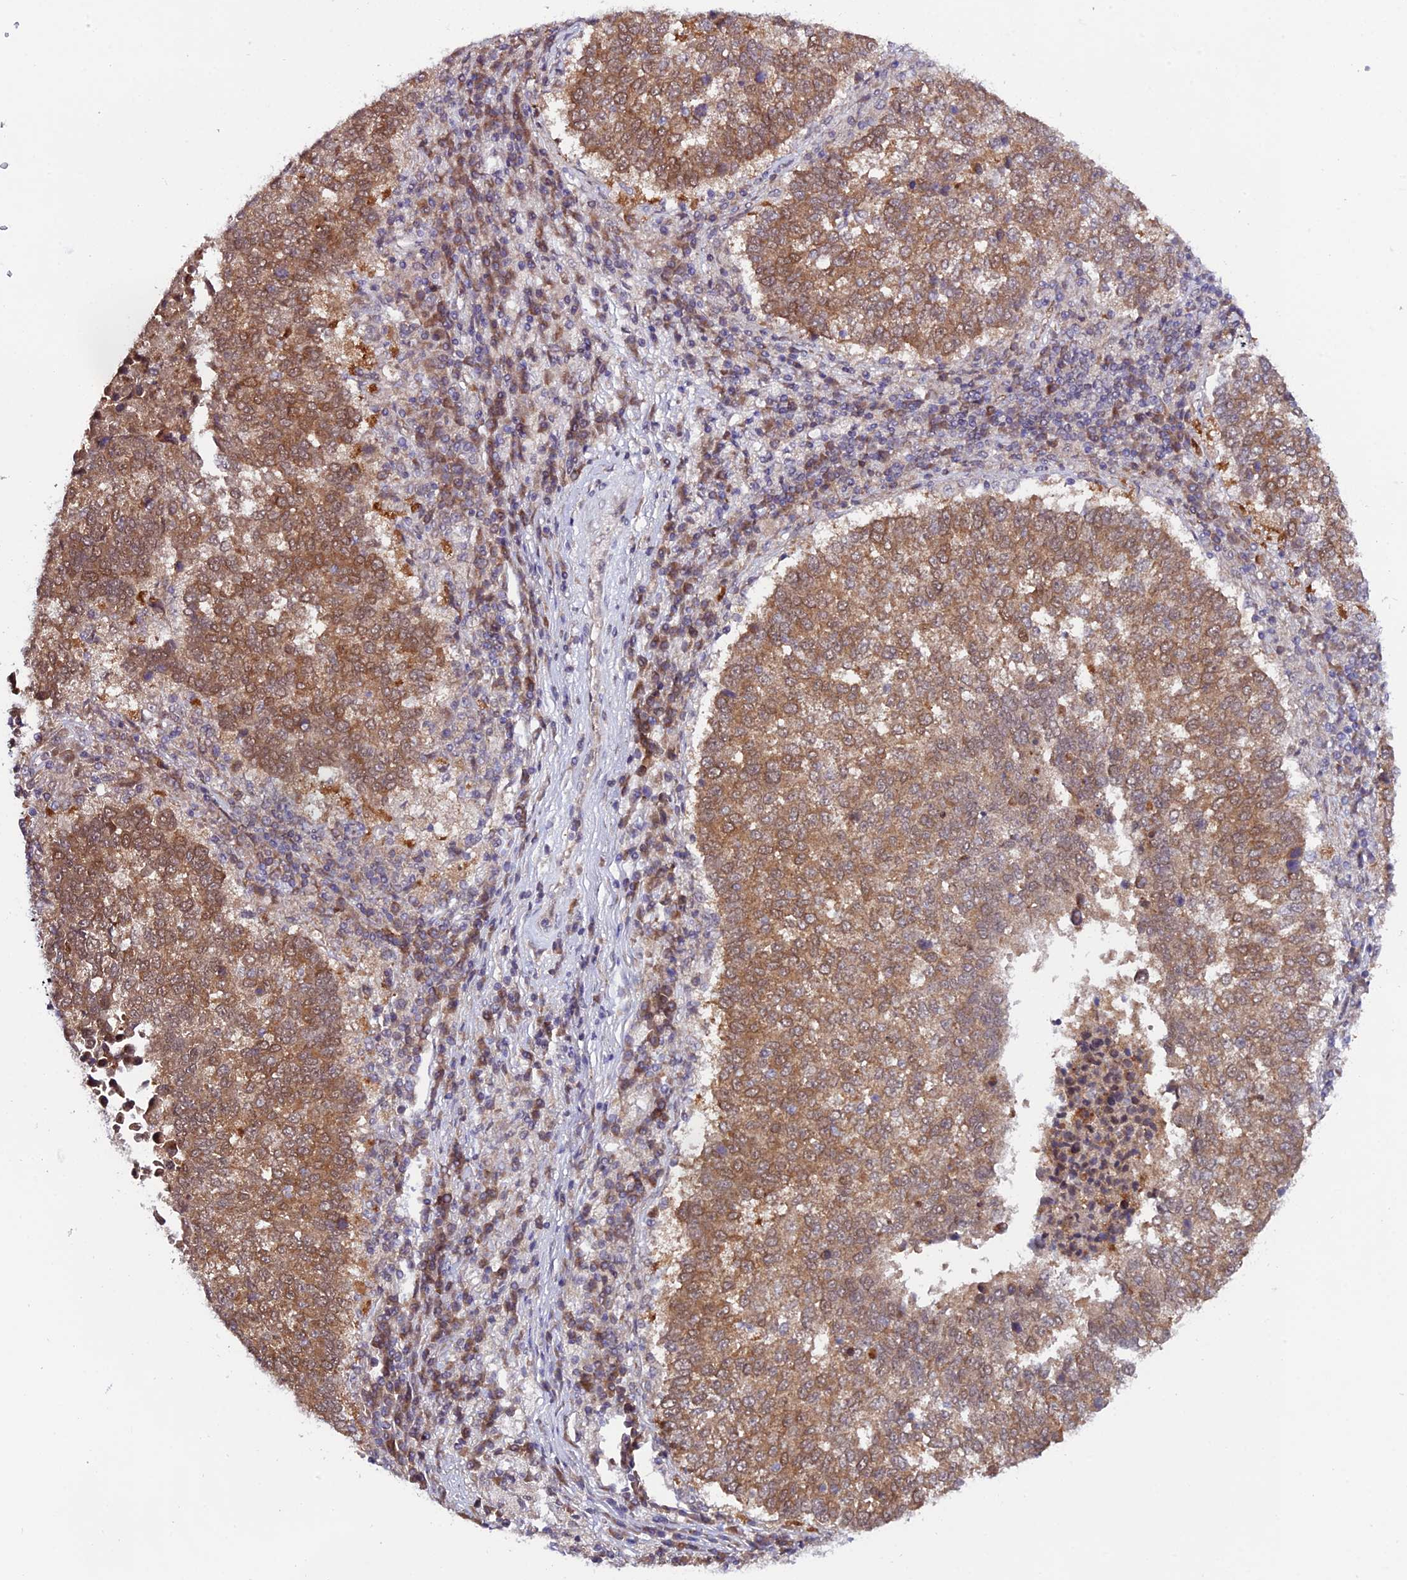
{"staining": {"intensity": "moderate", "quantity": ">75%", "location": "cytoplasmic/membranous"}, "tissue": "lung cancer", "cell_type": "Tumor cells", "image_type": "cancer", "snomed": [{"axis": "morphology", "description": "Squamous cell carcinoma, NOS"}, {"axis": "topography", "description": "Lung"}], "caption": "A brown stain shows moderate cytoplasmic/membranous staining of a protein in squamous cell carcinoma (lung) tumor cells. (brown staining indicates protein expression, while blue staining denotes nuclei).", "gene": "TRIM40", "patient": {"sex": "male", "age": 73}}